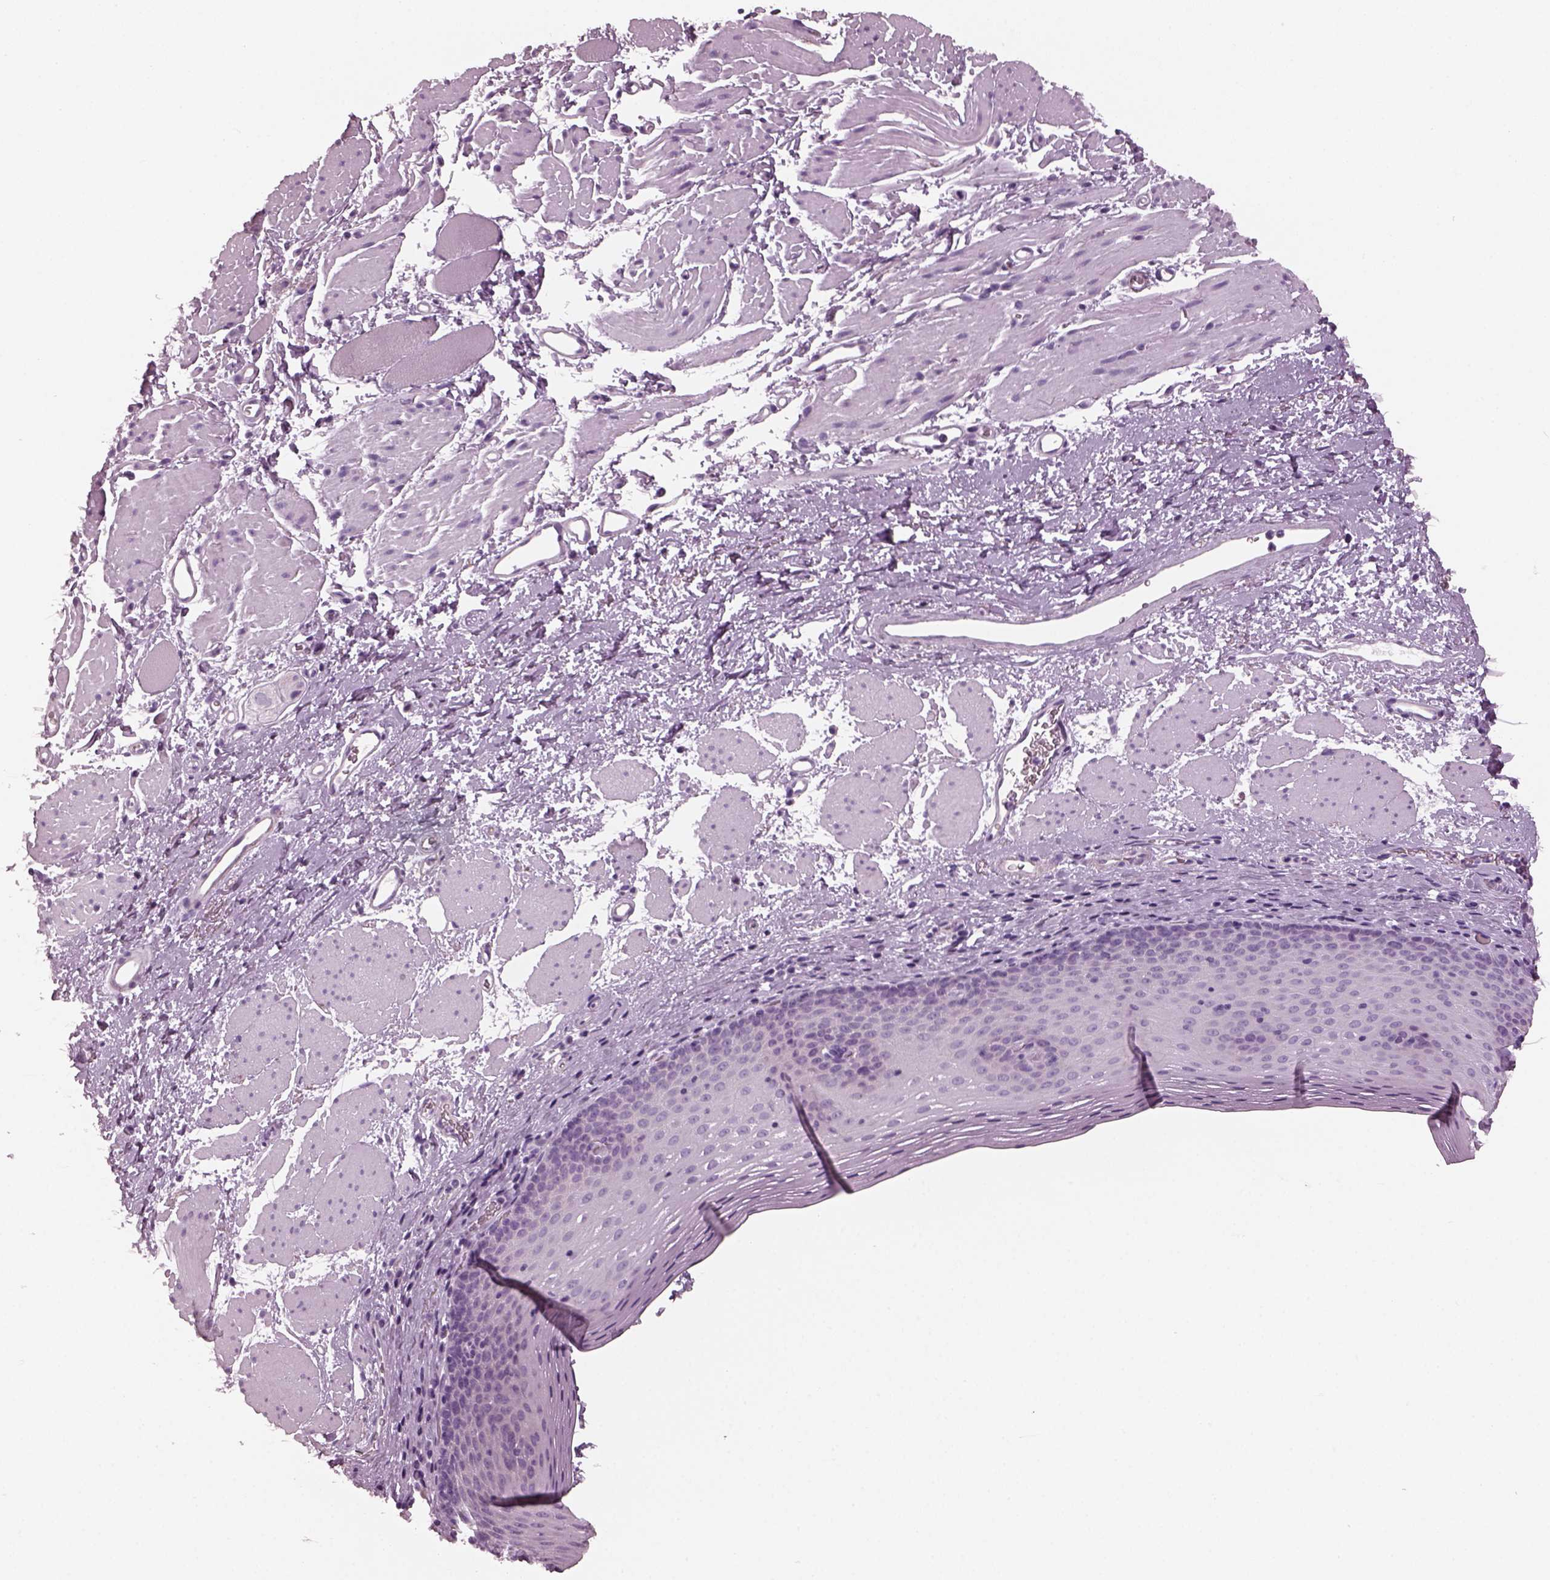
{"staining": {"intensity": "negative", "quantity": "none", "location": "none"}, "tissue": "esophagus", "cell_type": "Squamous epithelial cells", "image_type": "normal", "snomed": [{"axis": "morphology", "description": "Normal tissue, NOS"}, {"axis": "topography", "description": "Esophagus"}], "caption": "This histopathology image is of benign esophagus stained with IHC to label a protein in brown with the nuclei are counter-stained blue. There is no staining in squamous epithelial cells.", "gene": "PDC", "patient": {"sex": "female", "age": 68}}